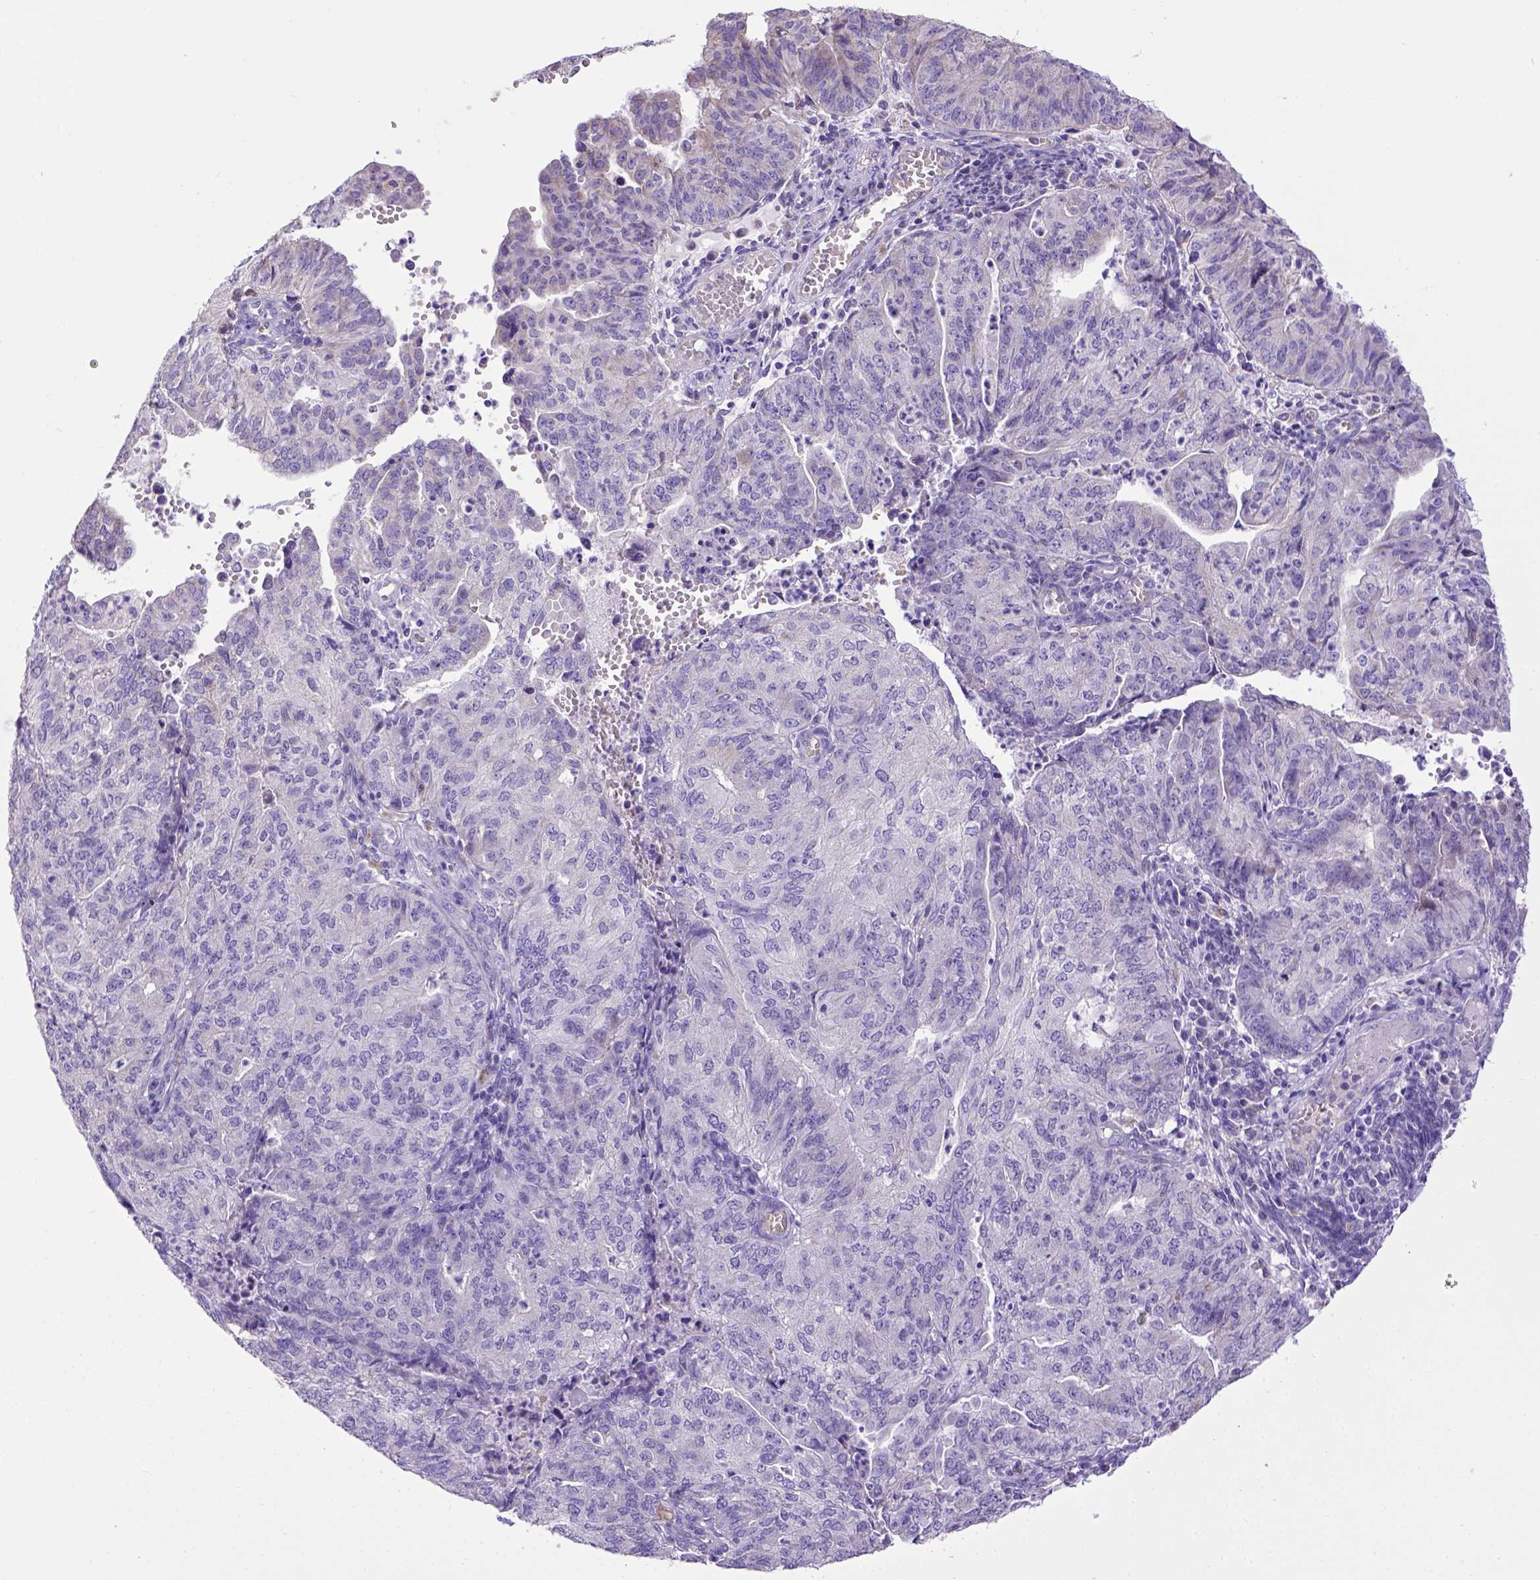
{"staining": {"intensity": "negative", "quantity": "none", "location": "none"}, "tissue": "endometrial cancer", "cell_type": "Tumor cells", "image_type": "cancer", "snomed": [{"axis": "morphology", "description": "Adenocarcinoma, NOS"}, {"axis": "topography", "description": "Endometrium"}], "caption": "High magnification brightfield microscopy of endometrial cancer stained with DAB (brown) and counterstained with hematoxylin (blue): tumor cells show no significant staining. (Brightfield microscopy of DAB immunohistochemistry (IHC) at high magnification).", "gene": "SPEF1", "patient": {"sex": "female", "age": 82}}